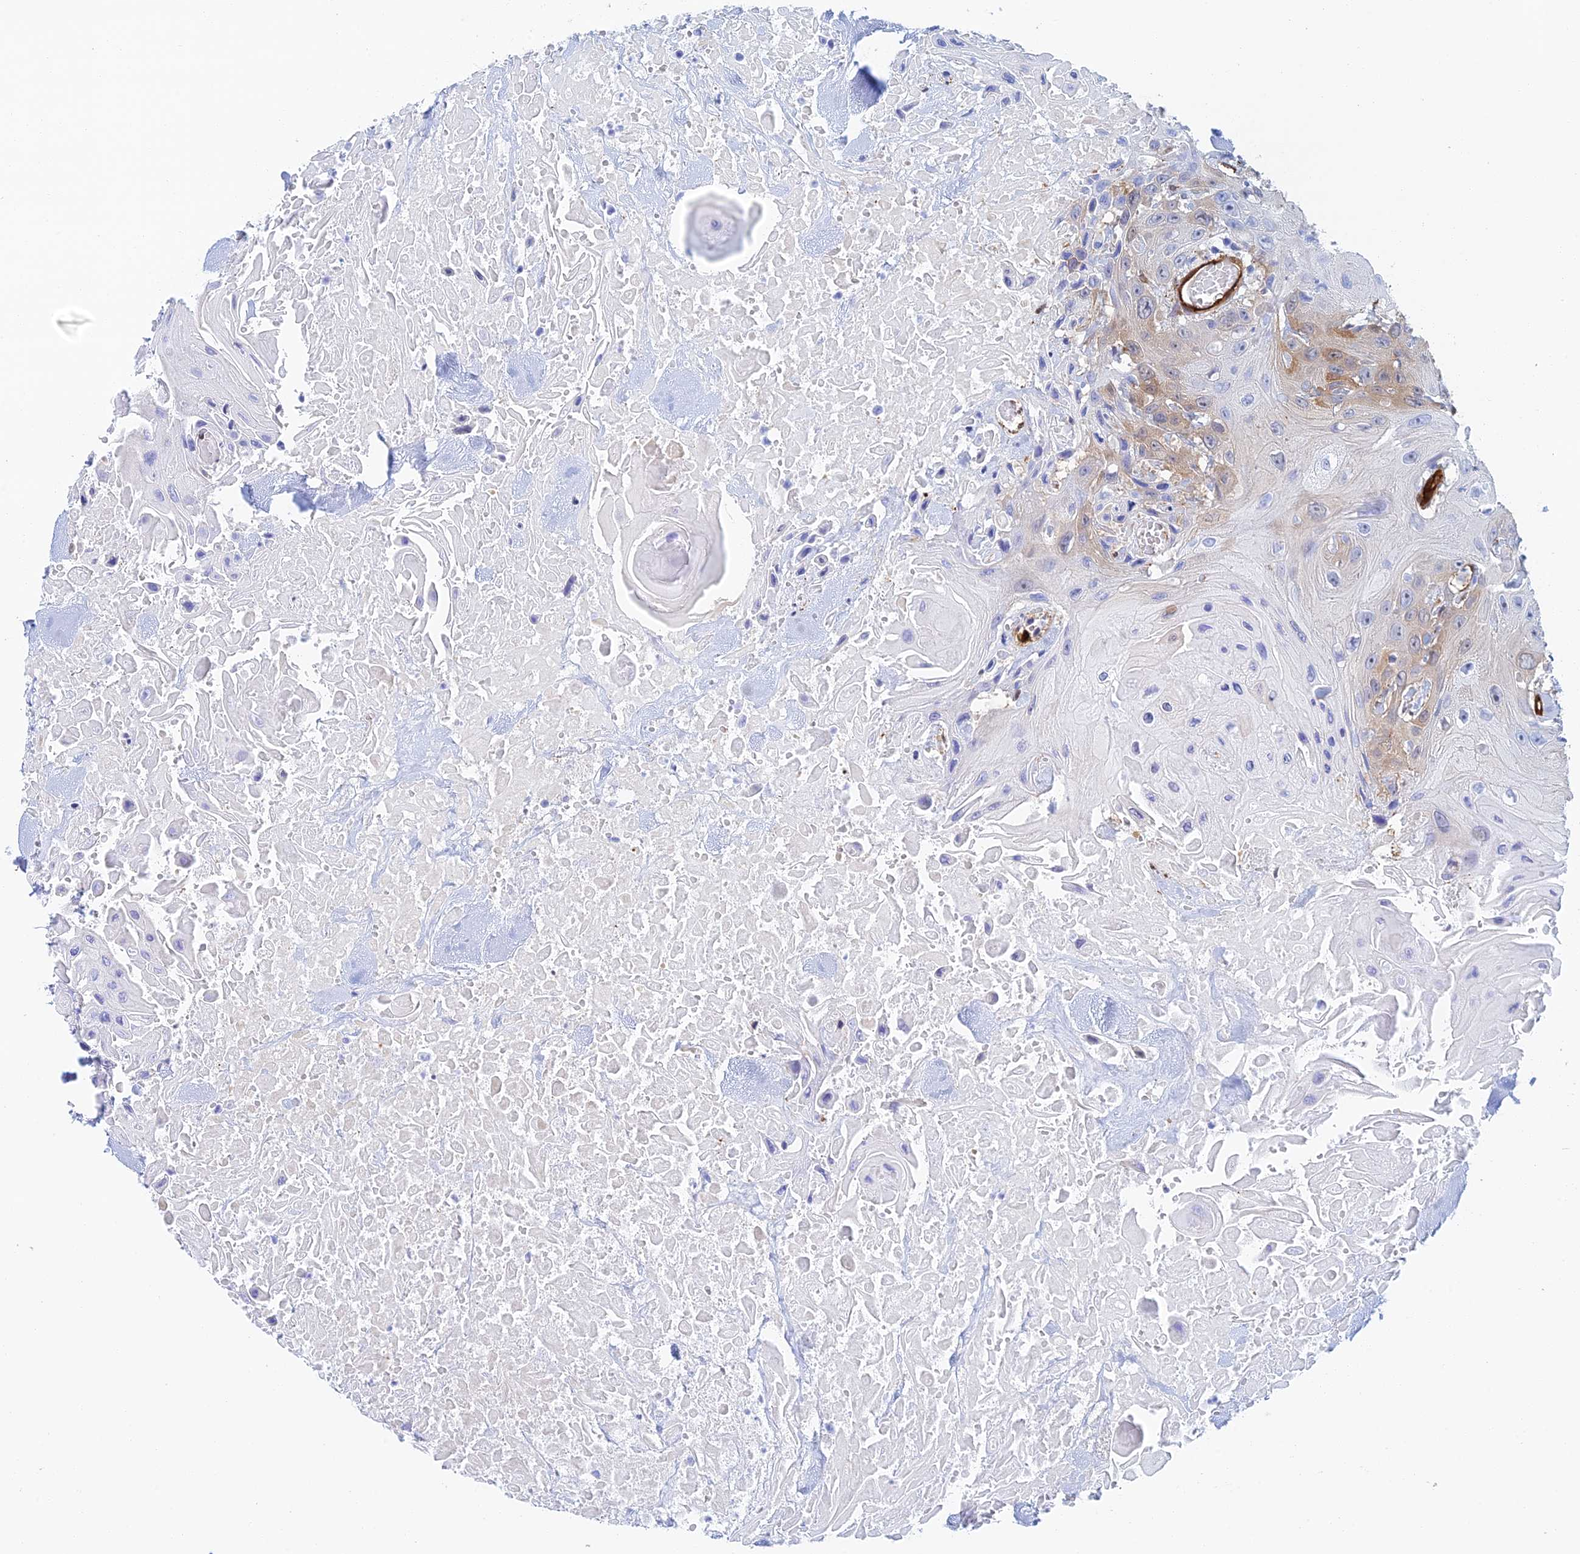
{"staining": {"intensity": "weak", "quantity": "<25%", "location": "cytoplasmic/membranous"}, "tissue": "head and neck cancer", "cell_type": "Tumor cells", "image_type": "cancer", "snomed": [{"axis": "morphology", "description": "Squamous cell carcinoma, NOS"}, {"axis": "topography", "description": "Head-Neck"}], "caption": "Squamous cell carcinoma (head and neck) stained for a protein using immunohistochemistry (IHC) reveals no staining tumor cells.", "gene": "CRIP2", "patient": {"sex": "male", "age": 81}}